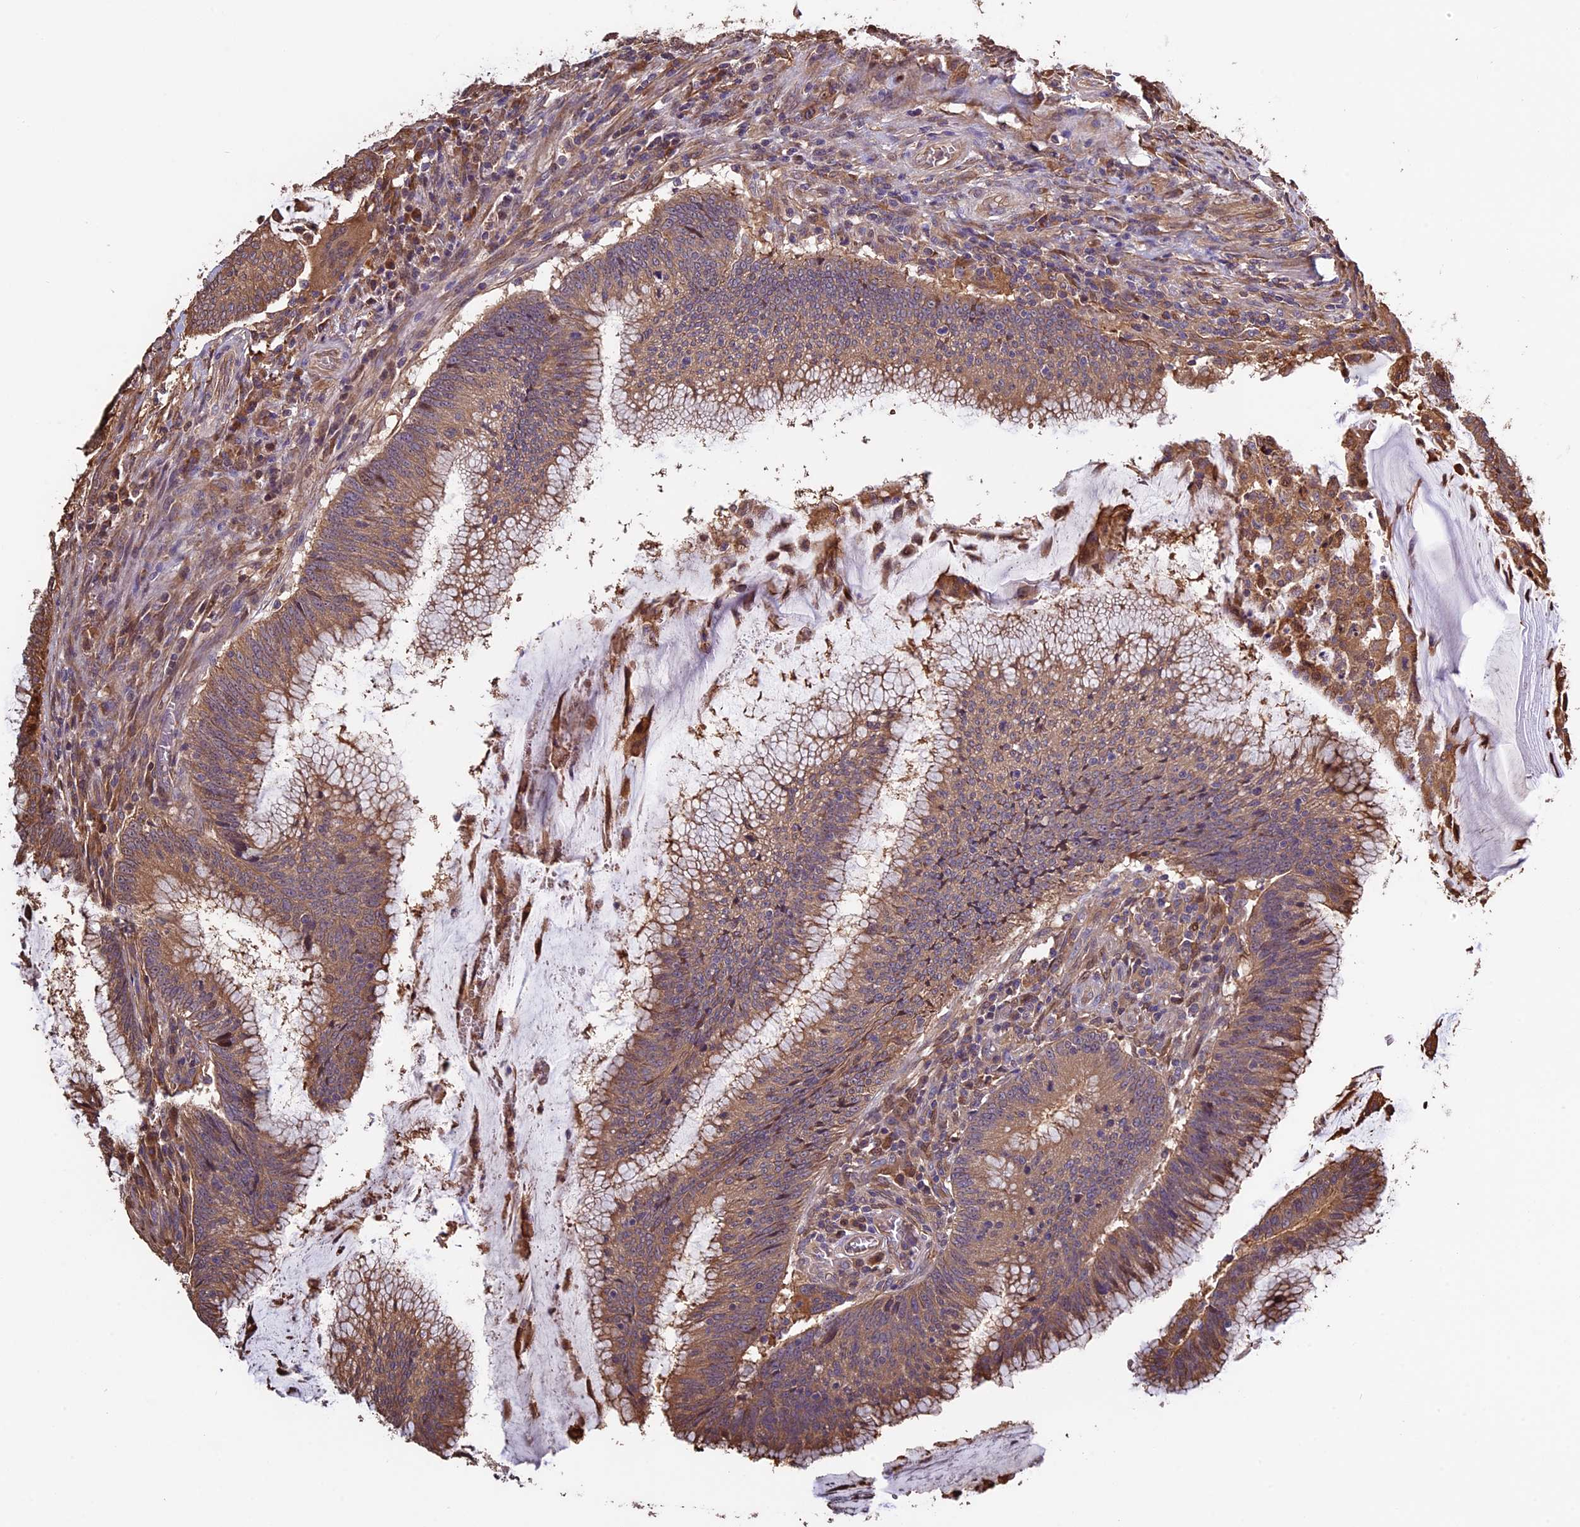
{"staining": {"intensity": "moderate", "quantity": ">75%", "location": "cytoplasmic/membranous"}, "tissue": "colorectal cancer", "cell_type": "Tumor cells", "image_type": "cancer", "snomed": [{"axis": "morphology", "description": "Adenocarcinoma, NOS"}, {"axis": "topography", "description": "Rectum"}], "caption": "Moderate cytoplasmic/membranous expression for a protein is present in approximately >75% of tumor cells of colorectal cancer (adenocarcinoma) using immunohistochemistry.", "gene": "VWA3A", "patient": {"sex": "female", "age": 77}}